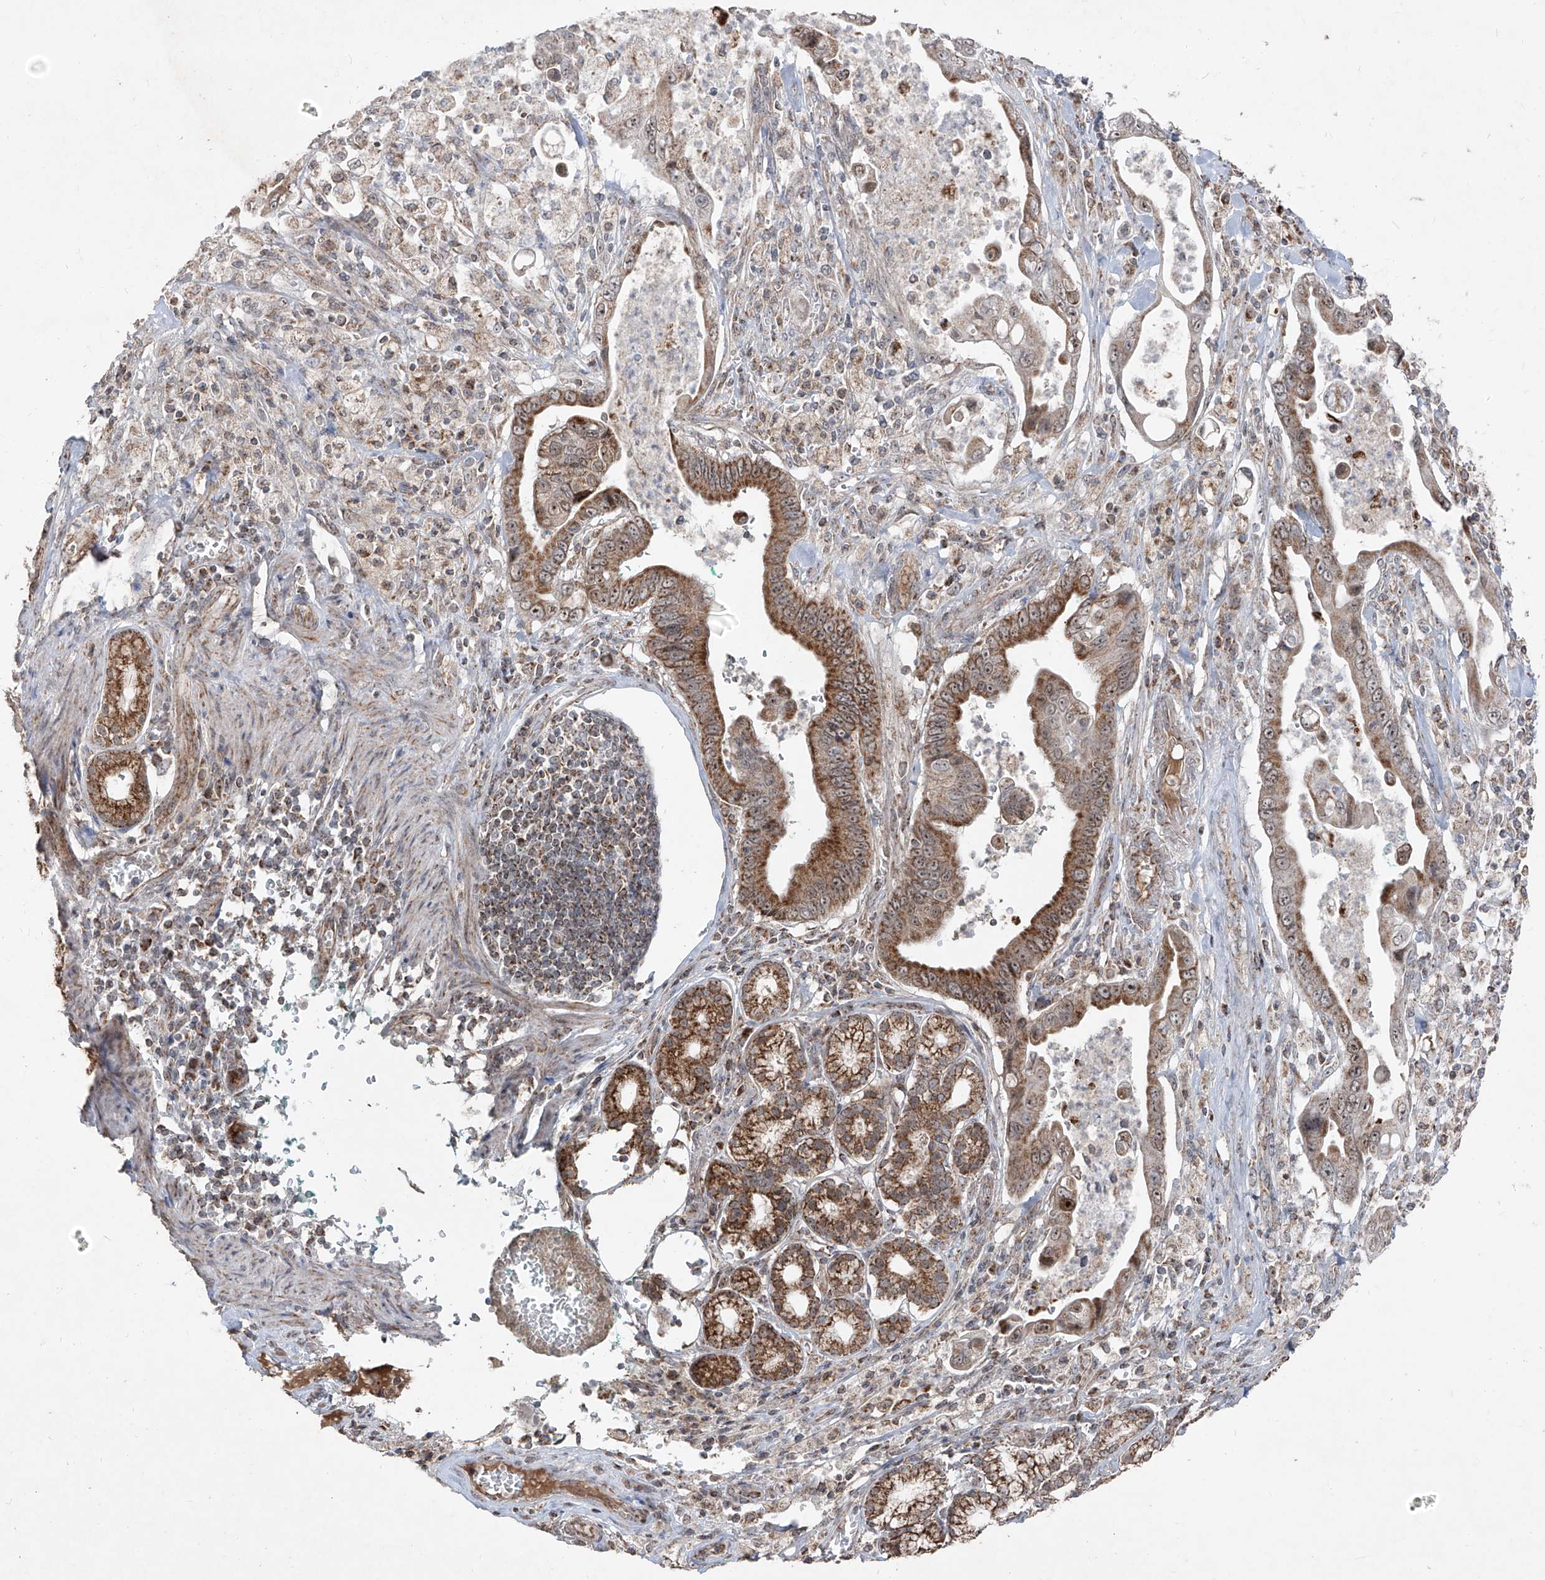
{"staining": {"intensity": "moderate", "quantity": ">75%", "location": "cytoplasmic/membranous"}, "tissue": "pancreatic cancer", "cell_type": "Tumor cells", "image_type": "cancer", "snomed": [{"axis": "morphology", "description": "Adenocarcinoma, NOS"}, {"axis": "topography", "description": "Pancreas"}], "caption": "Pancreatic adenocarcinoma stained with a protein marker shows moderate staining in tumor cells.", "gene": "NDUFB3", "patient": {"sex": "male", "age": 78}}